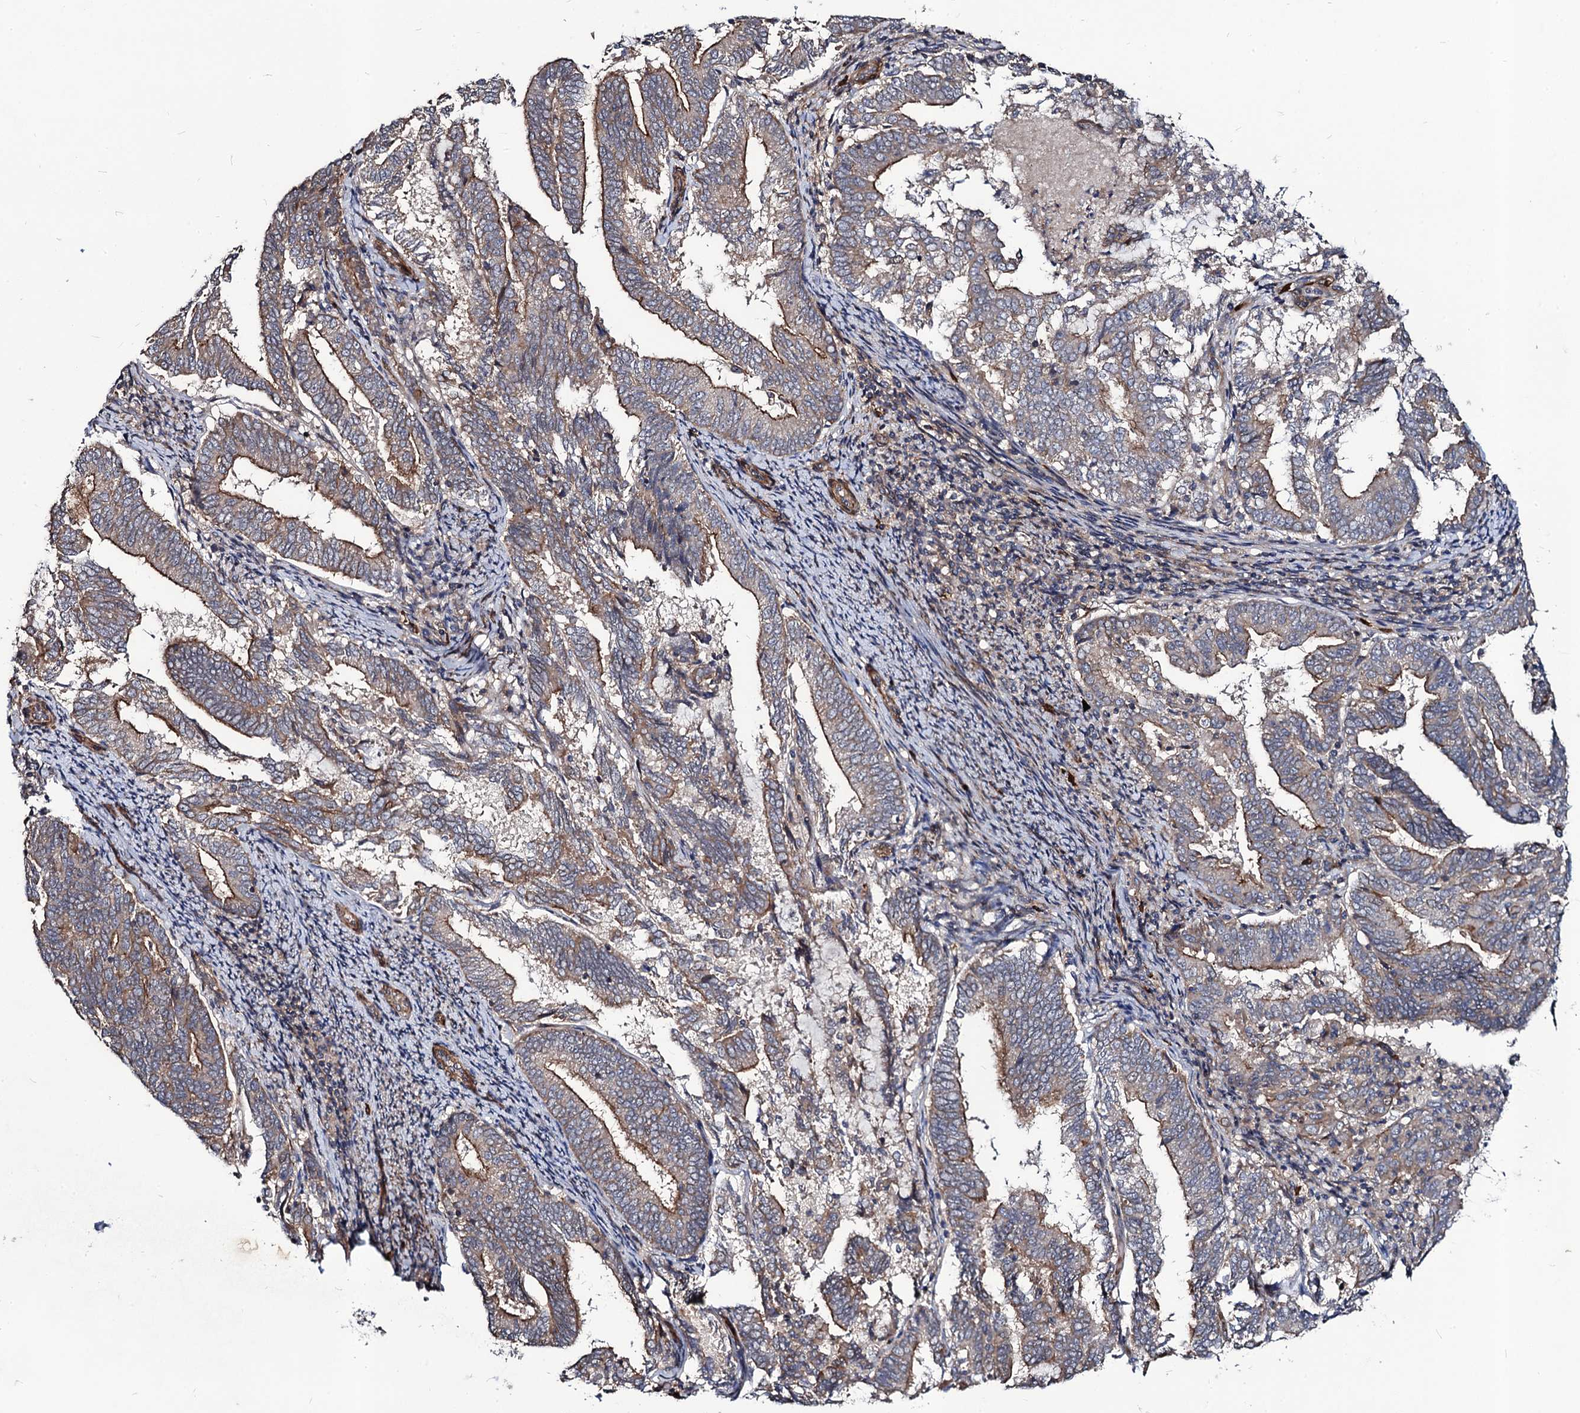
{"staining": {"intensity": "moderate", "quantity": "25%-75%", "location": "cytoplasmic/membranous"}, "tissue": "endometrial cancer", "cell_type": "Tumor cells", "image_type": "cancer", "snomed": [{"axis": "morphology", "description": "Adenocarcinoma, NOS"}, {"axis": "topography", "description": "Endometrium"}], "caption": "Protein analysis of adenocarcinoma (endometrial) tissue shows moderate cytoplasmic/membranous expression in about 25%-75% of tumor cells.", "gene": "KXD1", "patient": {"sex": "female", "age": 80}}